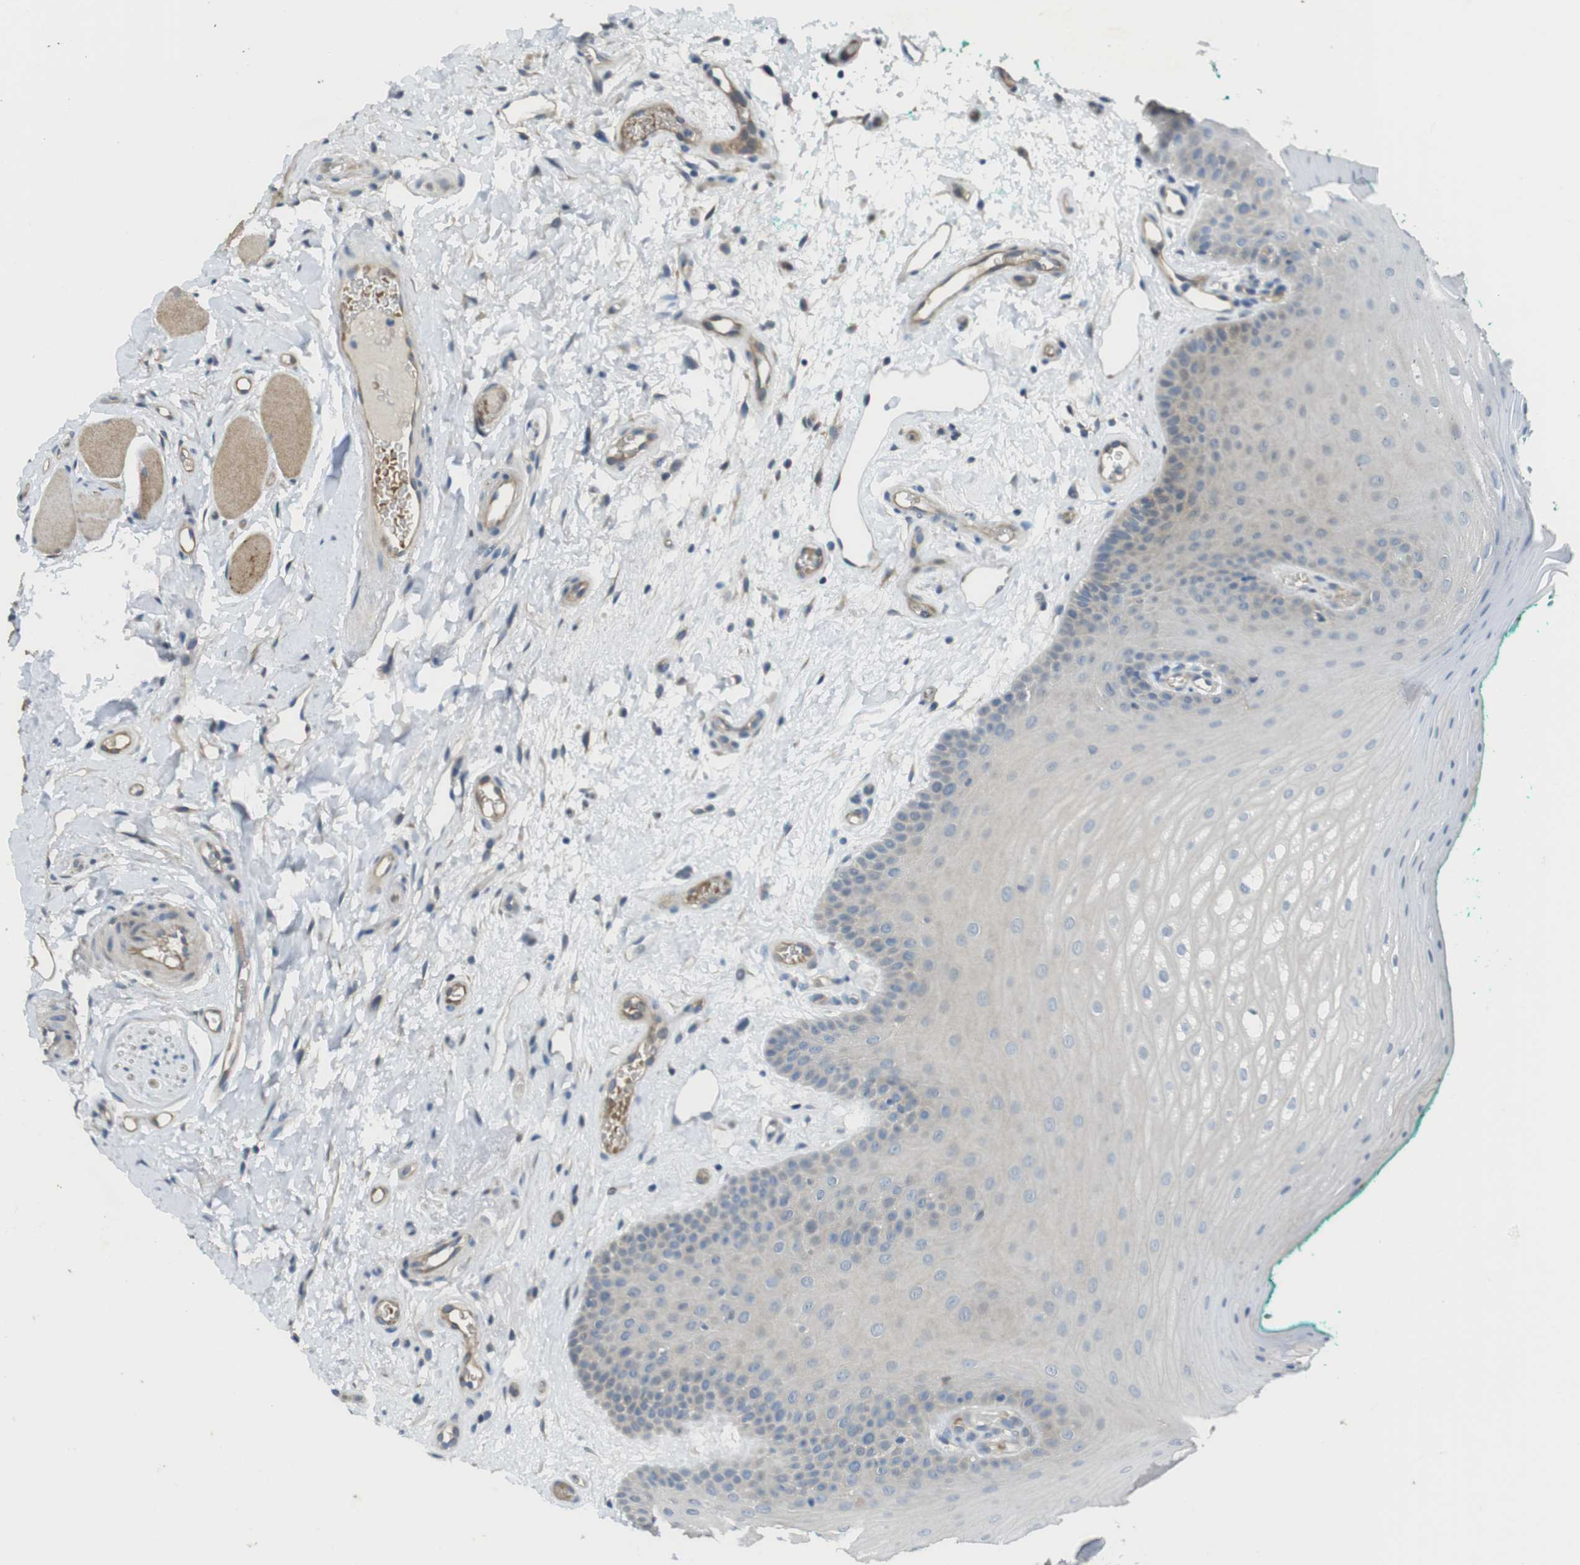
{"staining": {"intensity": "weak", "quantity": "<25%", "location": "cytoplasmic/membranous"}, "tissue": "oral mucosa", "cell_type": "Squamous epithelial cells", "image_type": "normal", "snomed": [{"axis": "morphology", "description": "Normal tissue, NOS"}, {"axis": "topography", "description": "Skeletal muscle"}, {"axis": "topography", "description": "Oral tissue"}], "caption": "Immunohistochemical staining of normal human oral mucosa shows no significant positivity in squamous epithelial cells.", "gene": "ABHD15", "patient": {"sex": "male", "age": 58}}